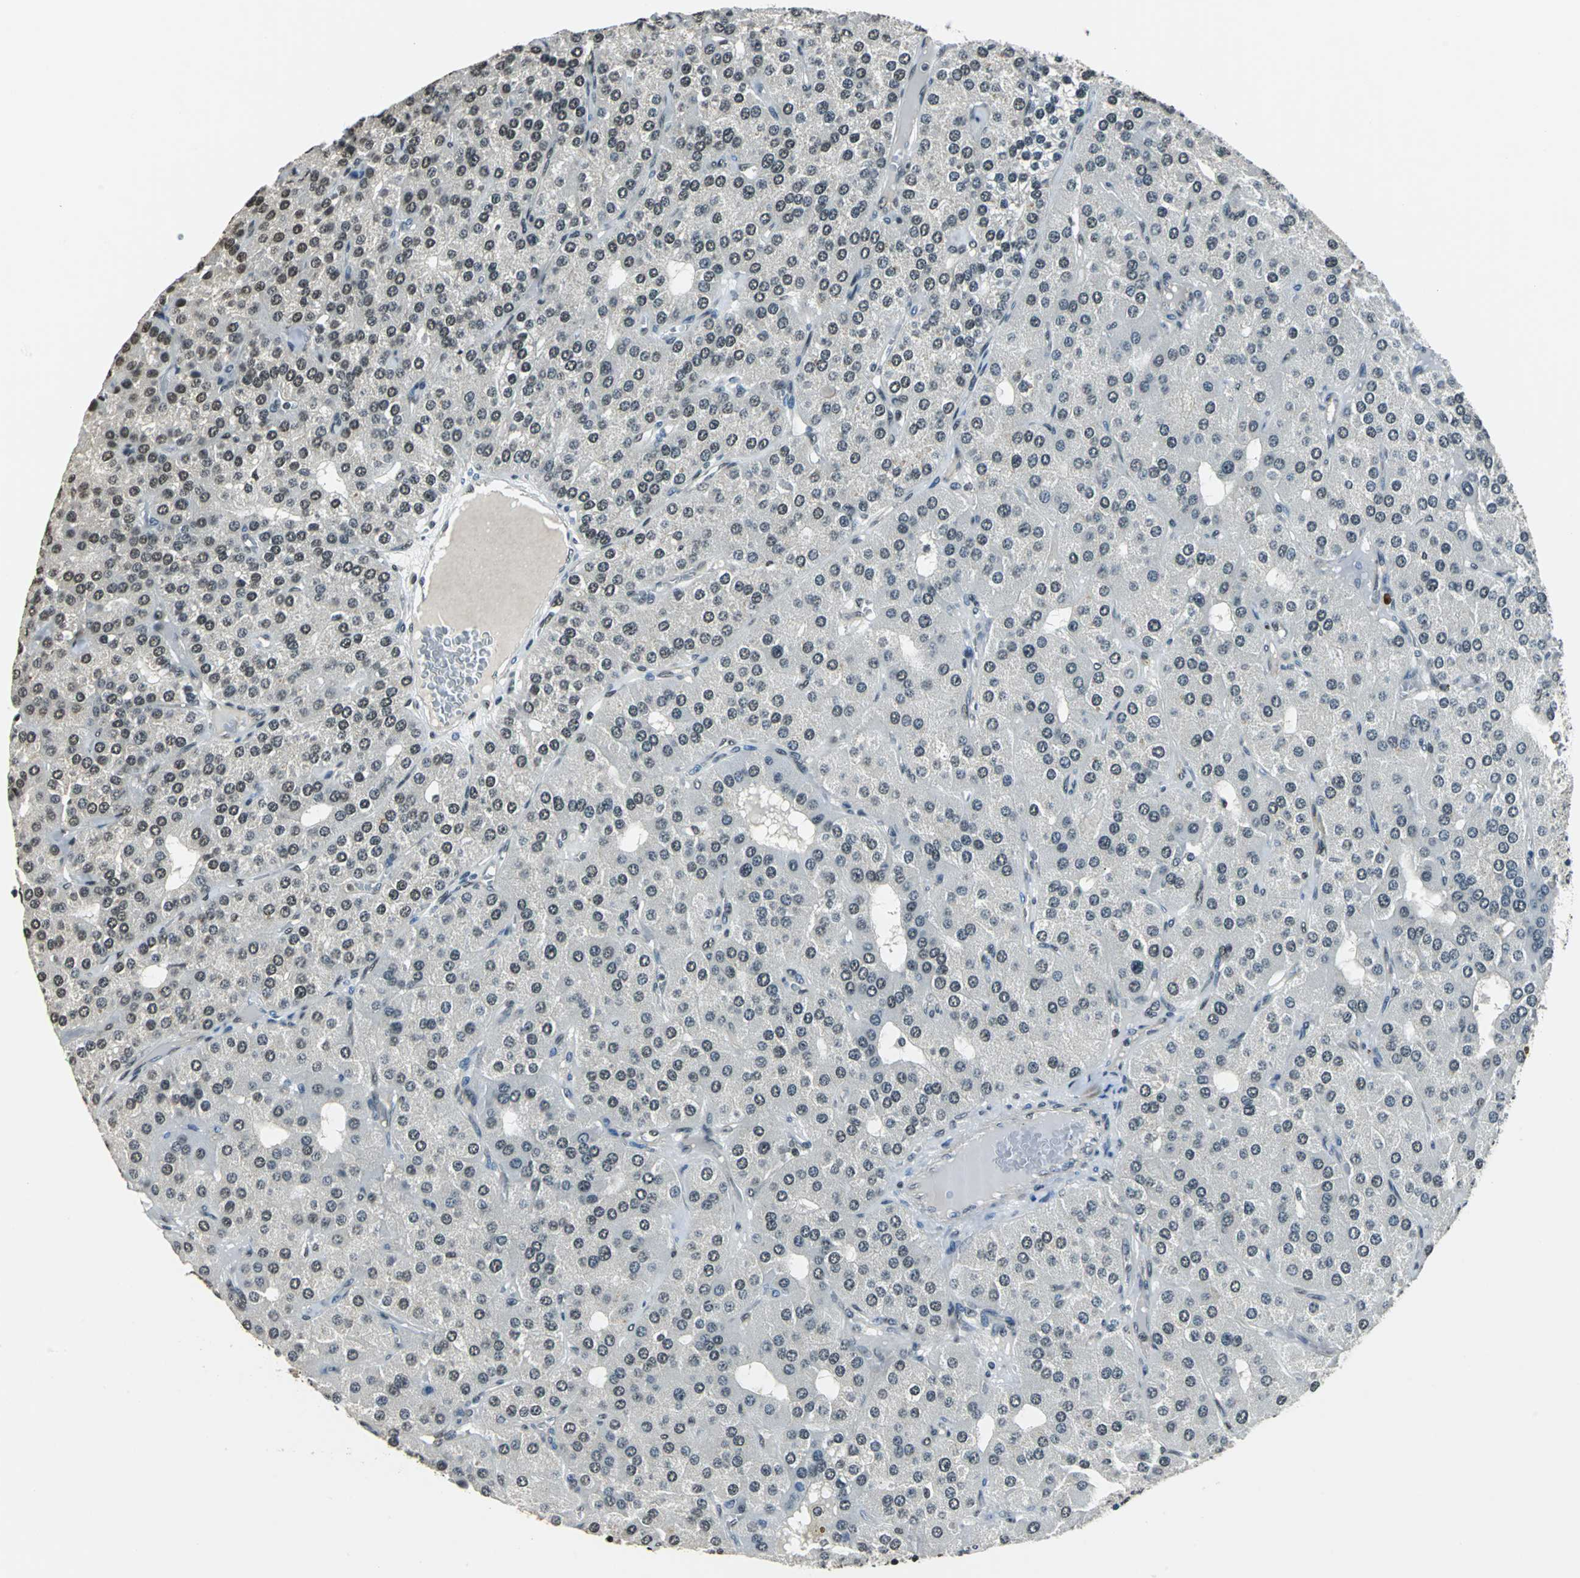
{"staining": {"intensity": "moderate", "quantity": "<25%", "location": "nuclear"}, "tissue": "parathyroid gland", "cell_type": "Glandular cells", "image_type": "normal", "snomed": [{"axis": "morphology", "description": "Normal tissue, NOS"}, {"axis": "morphology", "description": "Adenoma, NOS"}, {"axis": "topography", "description": "Parathyroid gland"}], "caption": "A high-resolution photomicrograph shows IHC staining of unremarkable parathyroid gland, which reveals moderate nuclear expression in approximately <25% of glandular cells.", "gene": "RBM14", "patient": {"sex": "female", "age": 86}}